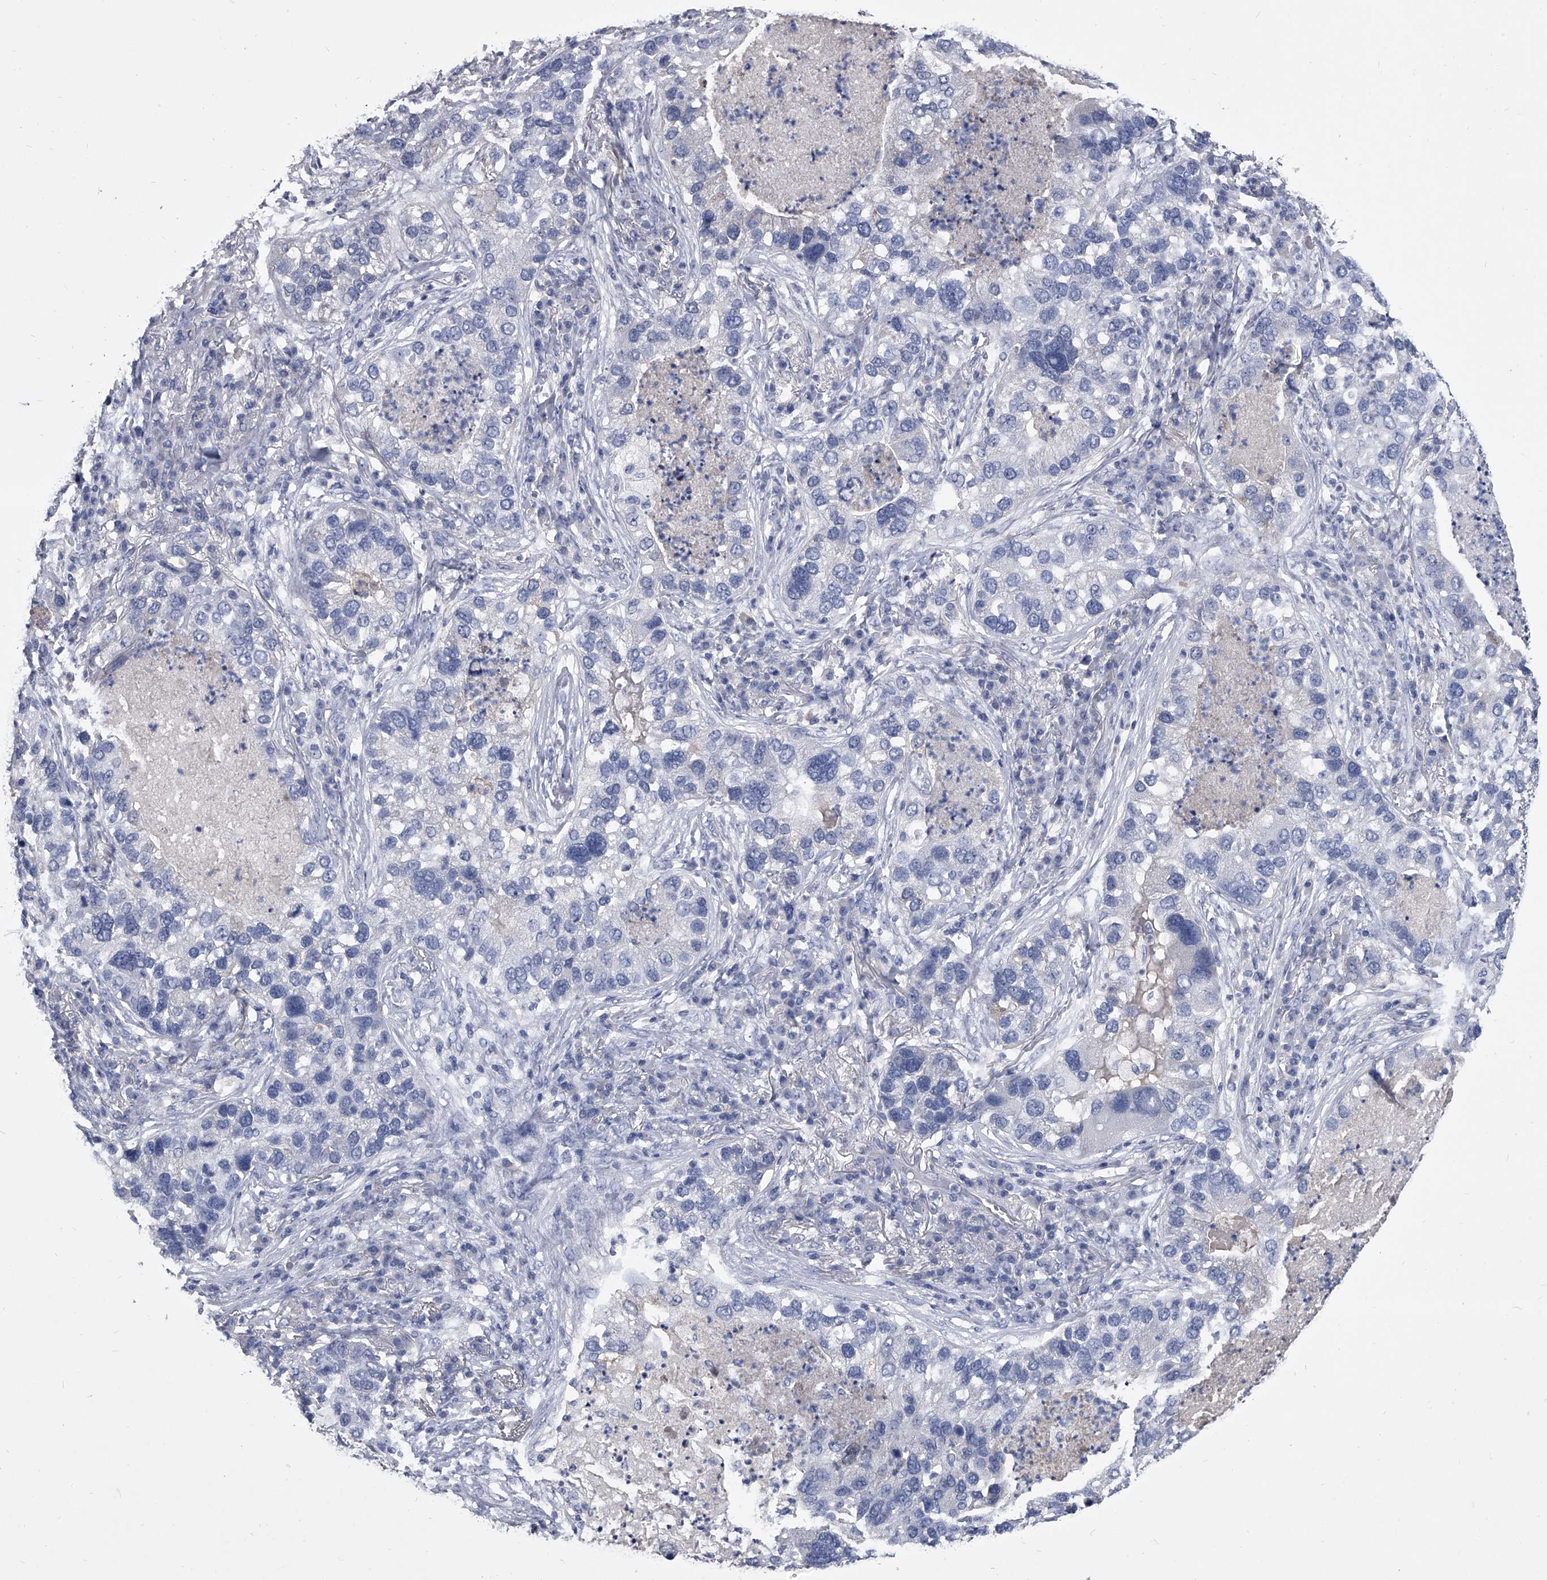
{"staining": {"intensity": "negative", "quantity": "none", "location": "none"}, "tissue": "lung cancer", "cell_type": "Tumor cells", "image_type": "cancer", "snomed": [{"axis": "morphology", "description": "Normal tissue, NOS"}, {"axis": "morphology", "description": "Adenocarcinoma, NOS"}, {"axis": "topography", "description": "Bronchus"}, {"axis": "topography", "description": "Lung"}], "caption": "The immunohistochemistry (IHC) image has no significant expression in tumor cells of lung cancer tissue. Brightfield microscopy of immunohistochemistry (IHC) stained with DAB (3,3'-diaminobenzidine) (brown) and hematoxylin (blue), captured at high magnification.", "gene": "BCAS1", "patient": {"sex": "male", "age": 54}}